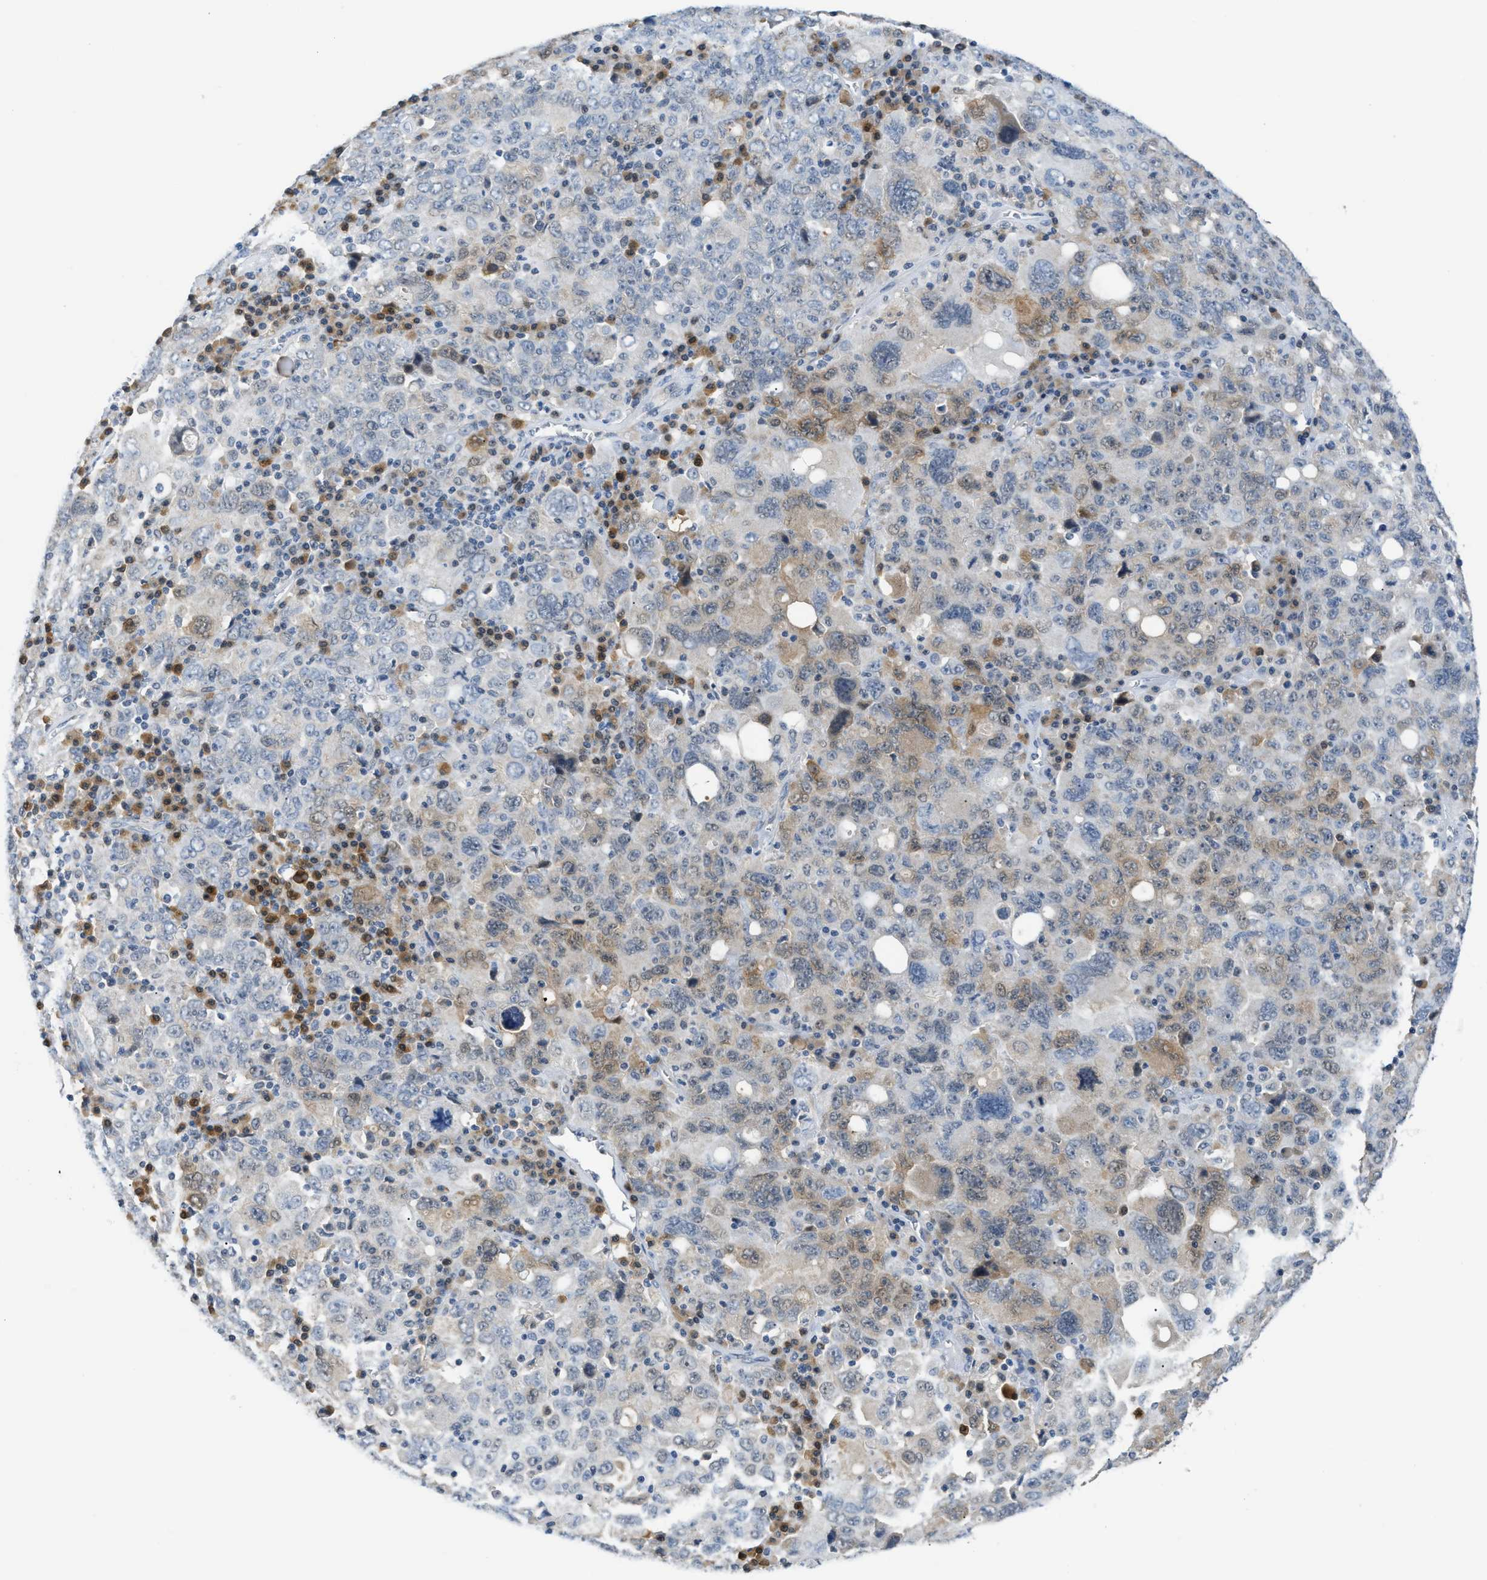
{"staining": {"intensity": "weak", "quantity": "25%-75%", "location": "cytoplasmic/membranous"}, "tissue": "ovarian cancer", "cell_type": "Tumor cells", "image_type": "cancer", "snomed": [{"axis": "morphology", "description": "Carcinoma, endometroid"}, {"axis": "topography", "description": "Ovary"}], "caption": "A photomicrograph of human ovarian endometroid carcinoma stained for a protein reveals weak cytoplasmic/membranous brown staining in tumor cells. (DAB (3,3'-diaminobenzidine) IHC with brightfield microscopy, high magnification).", "gene": "PSAT1", "patient": {"sex": "female", "age": 62}}